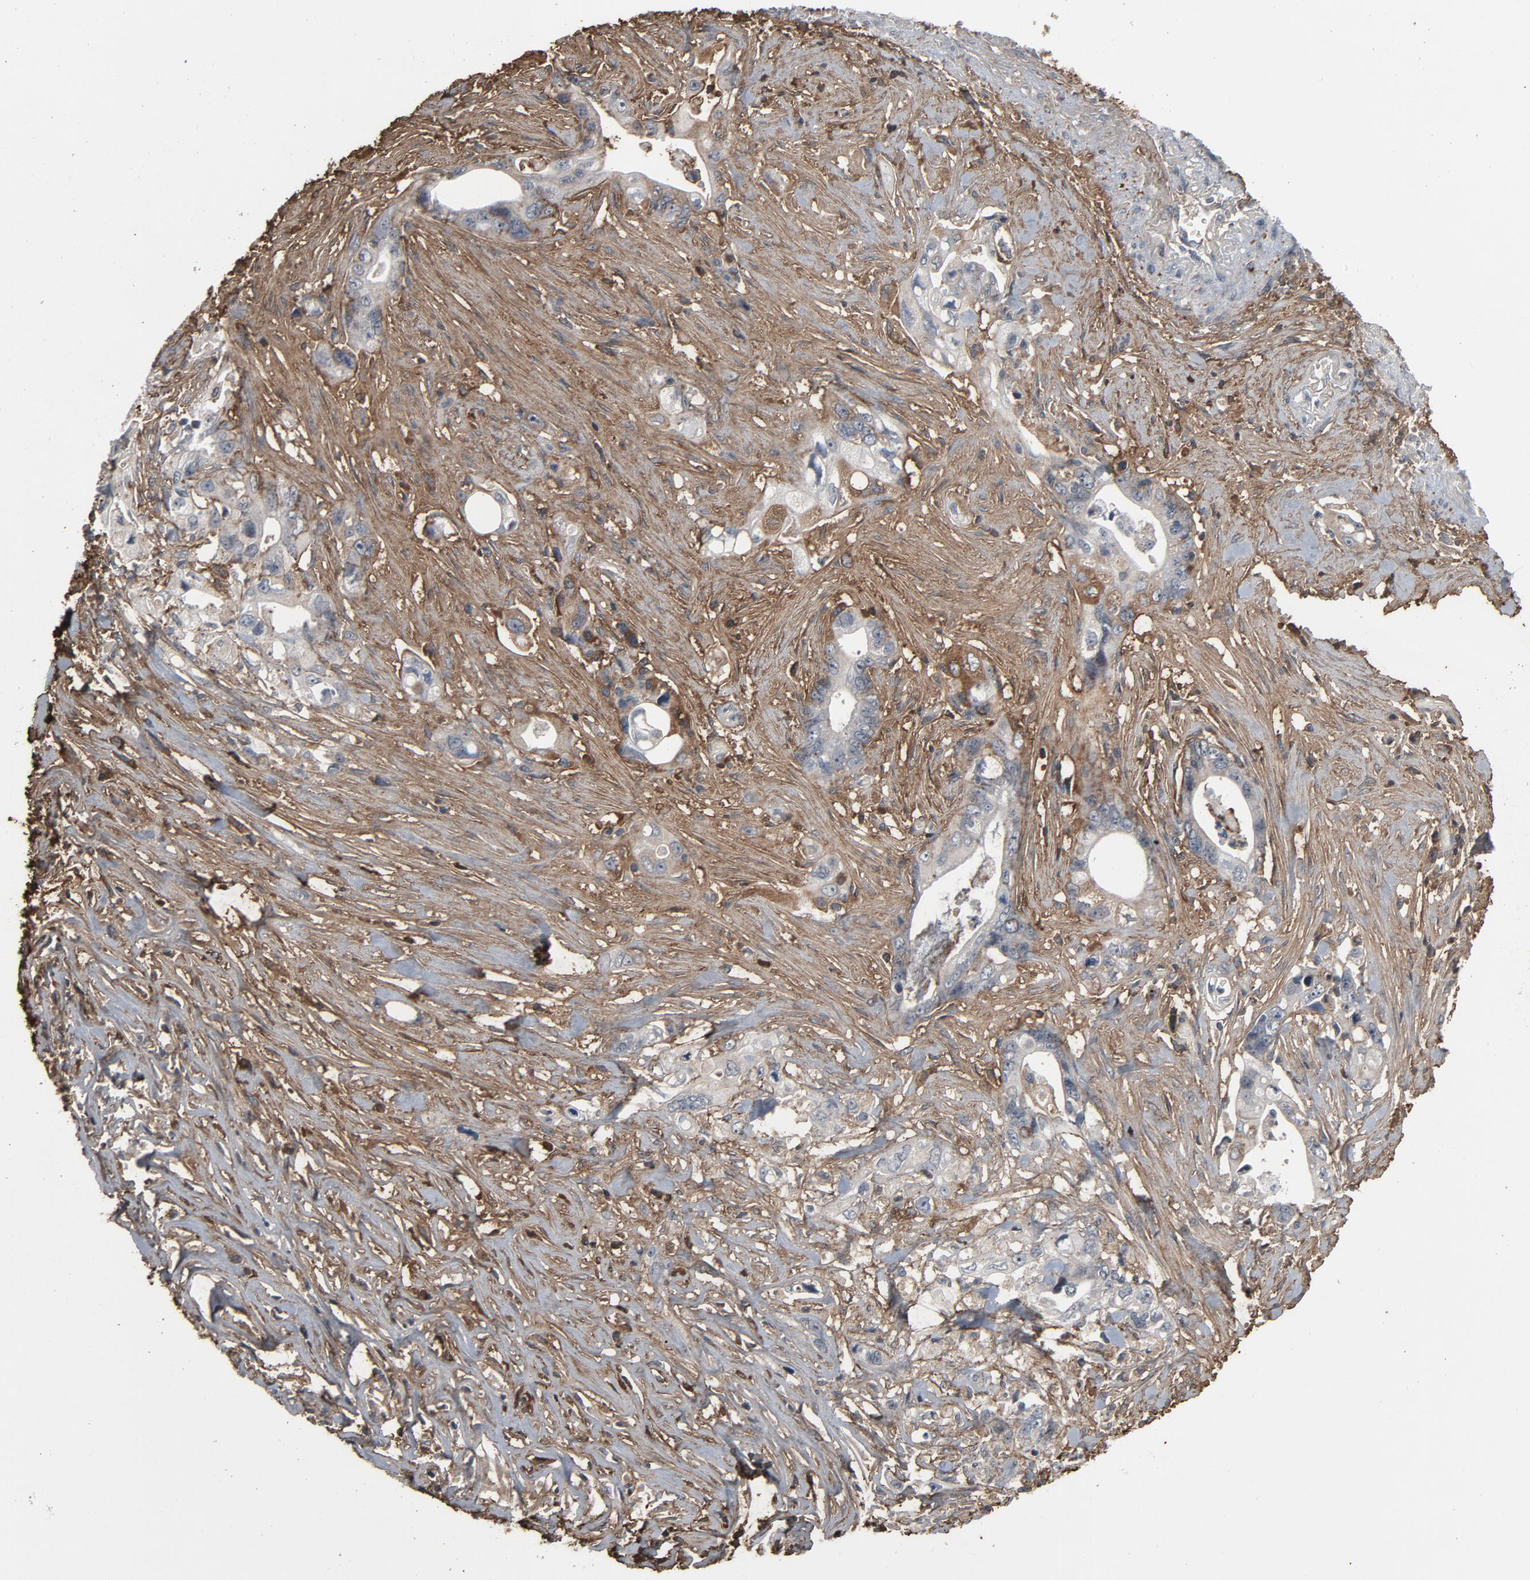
{"staining": {"intensity": "negative", "quantity": "none", "location": "none"}, "tissue": "pancreatic cancer", "cell_type": "Tumor cells", "image_type": "cancer", "snomed": [{"axis": "morphology", "description": "Normal tissue, NOS"}, {"axis": "topography", "description": "Pancreas"}], "caption": "Immunohistochemistry (IHC) image of neoplastic tissue: pancreatic cancer stained with DAB (3,3'-diaminobenzidine) shows no significant protein staining in tumor cells.", "gene": "PDZD4", "patient": {"sex": "male", "age": 42}}